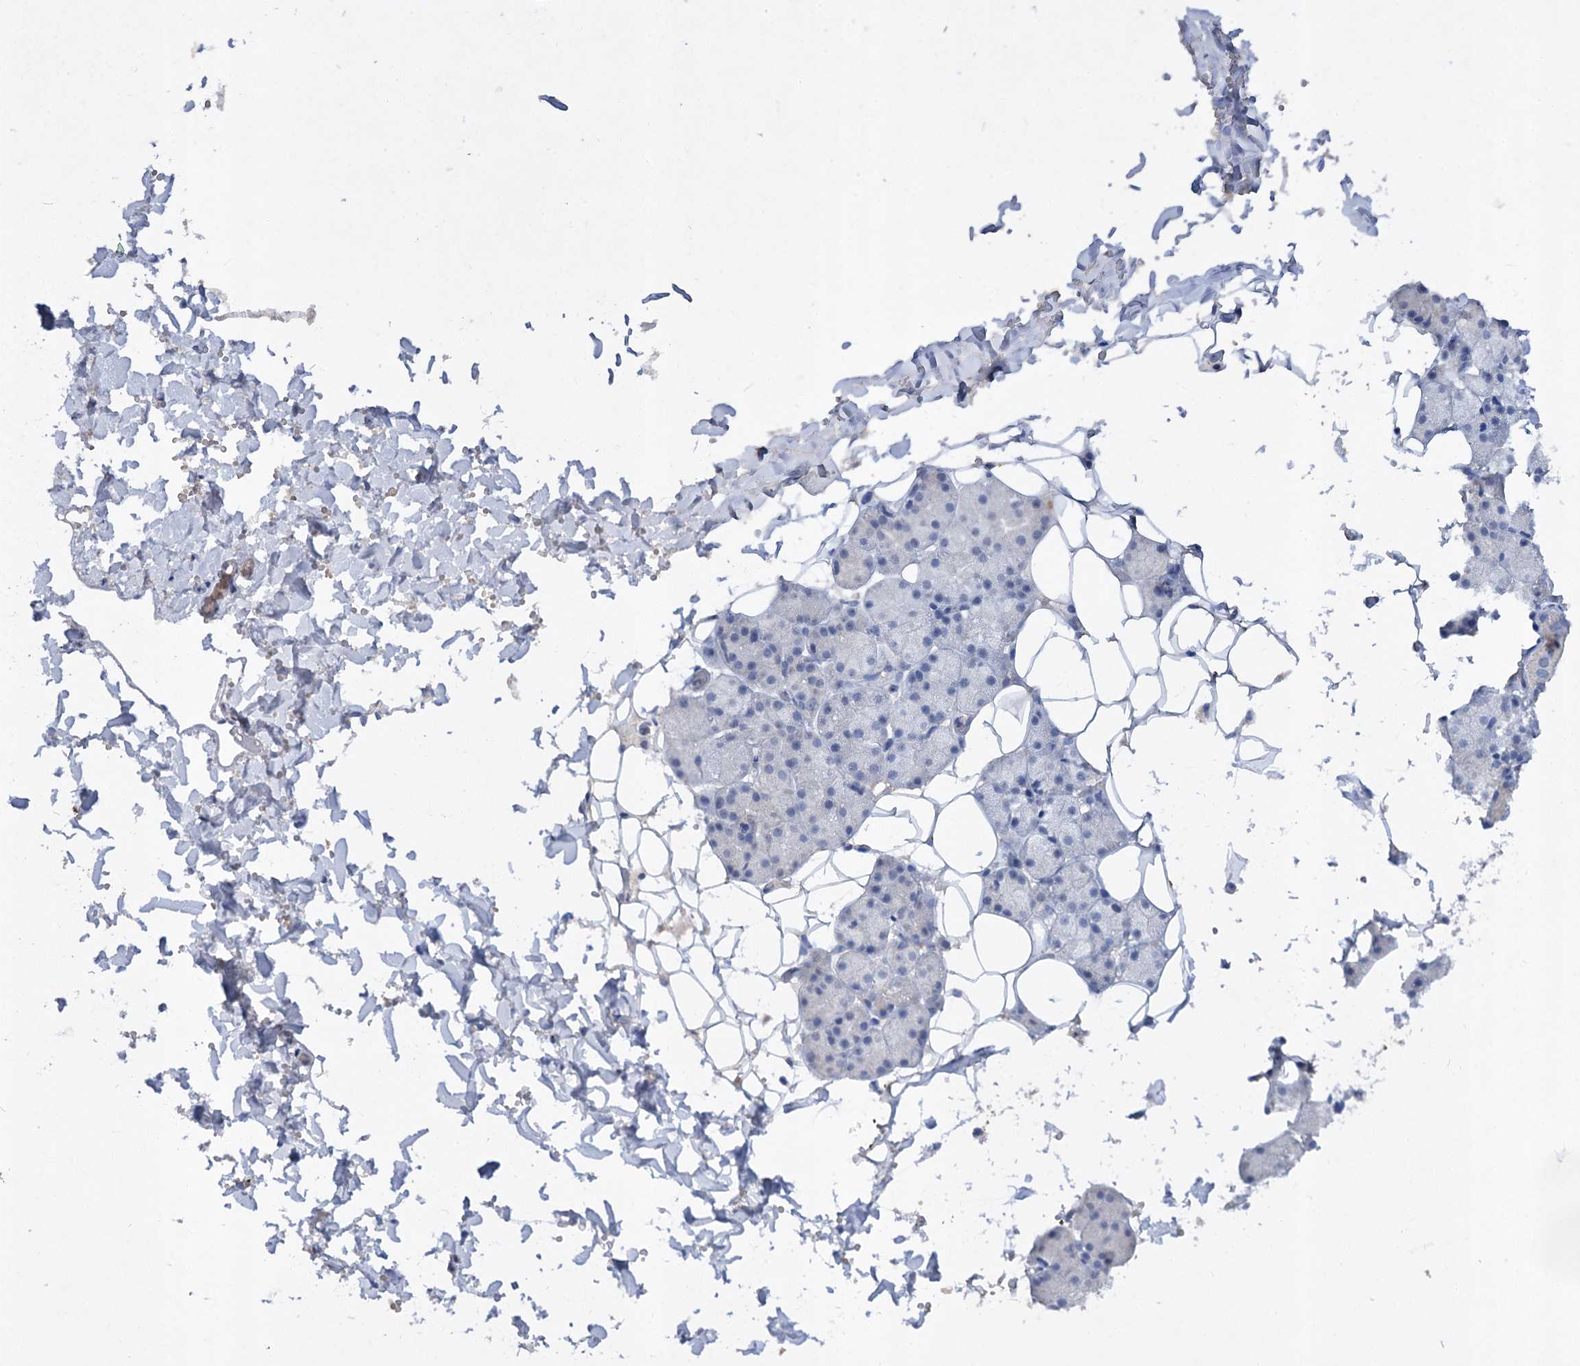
{"staining": {"intensity": "negative", "quantity": "none", "location": "none"}, "tissue": "salivary gland", "cell_type": "Glandular cells", "image_type": "normal", "snomed": [{"axis": "morphology", "description": "Normal tissue, NOS"}, {"axis": "topography", "description": "Salivary gland"}], "caption": "A histopathology image of salivary gland stained for a protein shows no brown staining in glandular cells. (DAB (3,3'-diaminobenzidine) IHC with hematoxylin counter stain).", "gene": "ATP4A", "patient": {"sex": "female", "age": 33}}